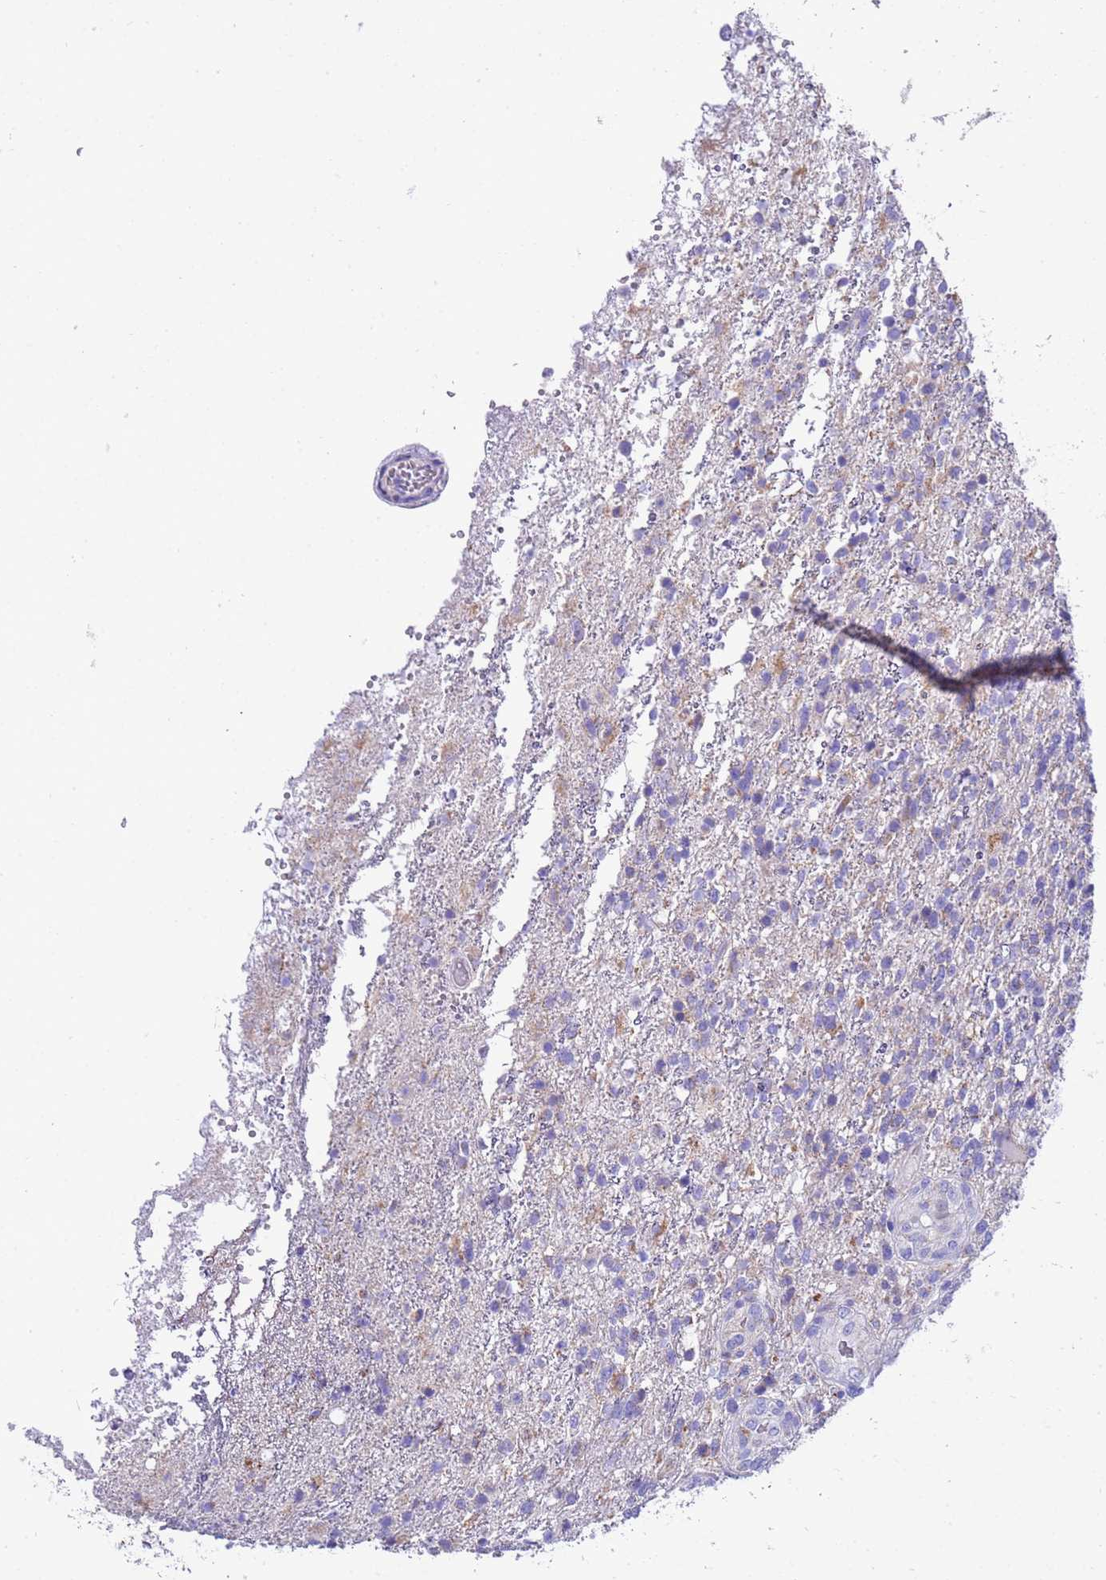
{"staining": {"intensity": "negative", "quantity": "none", "location": "none"}, "tissue": "glioma", "cell_type": "Tumor cells", "image_type": "cancer", "snomed": [{"axis": "morphology", "description": "Glioma, malignant, High grade"}, {"axis": "topography", "description": "Brain"}], "caption": "The immunohistochemistry image has no significant expression in tumor cells of malignant glioma (high-grade) tissue.", "gene": "RNF165", "patient": {"sex": "male", "age": 56}}